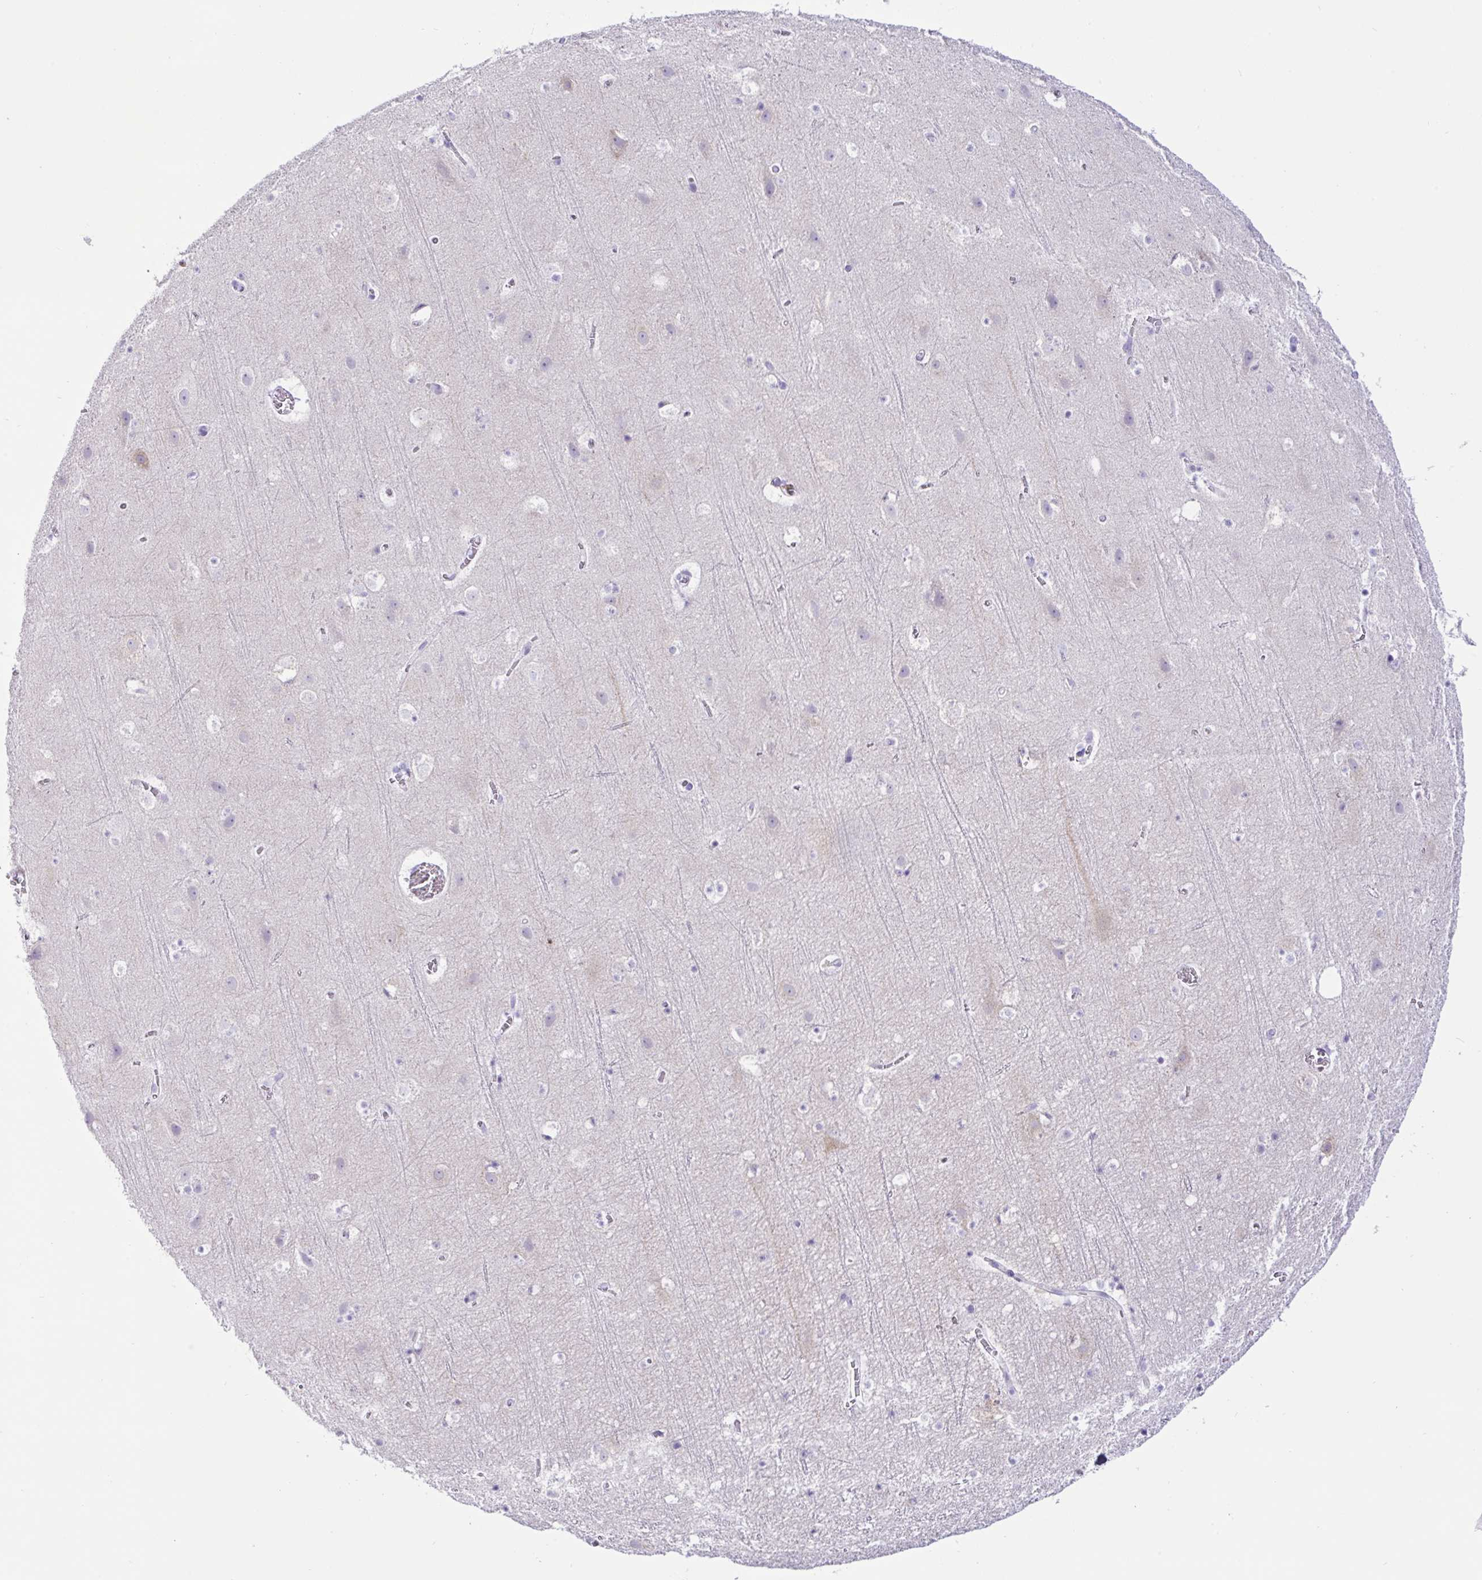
{"staining": {"intensity": "negative", "quantity": "none", "location": "none"}, "tissue": "cerebral cortex", "cell_type": "Endothelial cells", "image_type": "normal", "snomed": [{"axis": "morphology", "description": "Normal tissue, NOS"}, {"axis": "topography", "description": "Cerebral cortex"}], "caption": "The photomicrograph shows no significant expression in endothelial cells of cerebral cortex.", "gene": "SREBF1", "patient": {"sex": "female", "age": 42}}